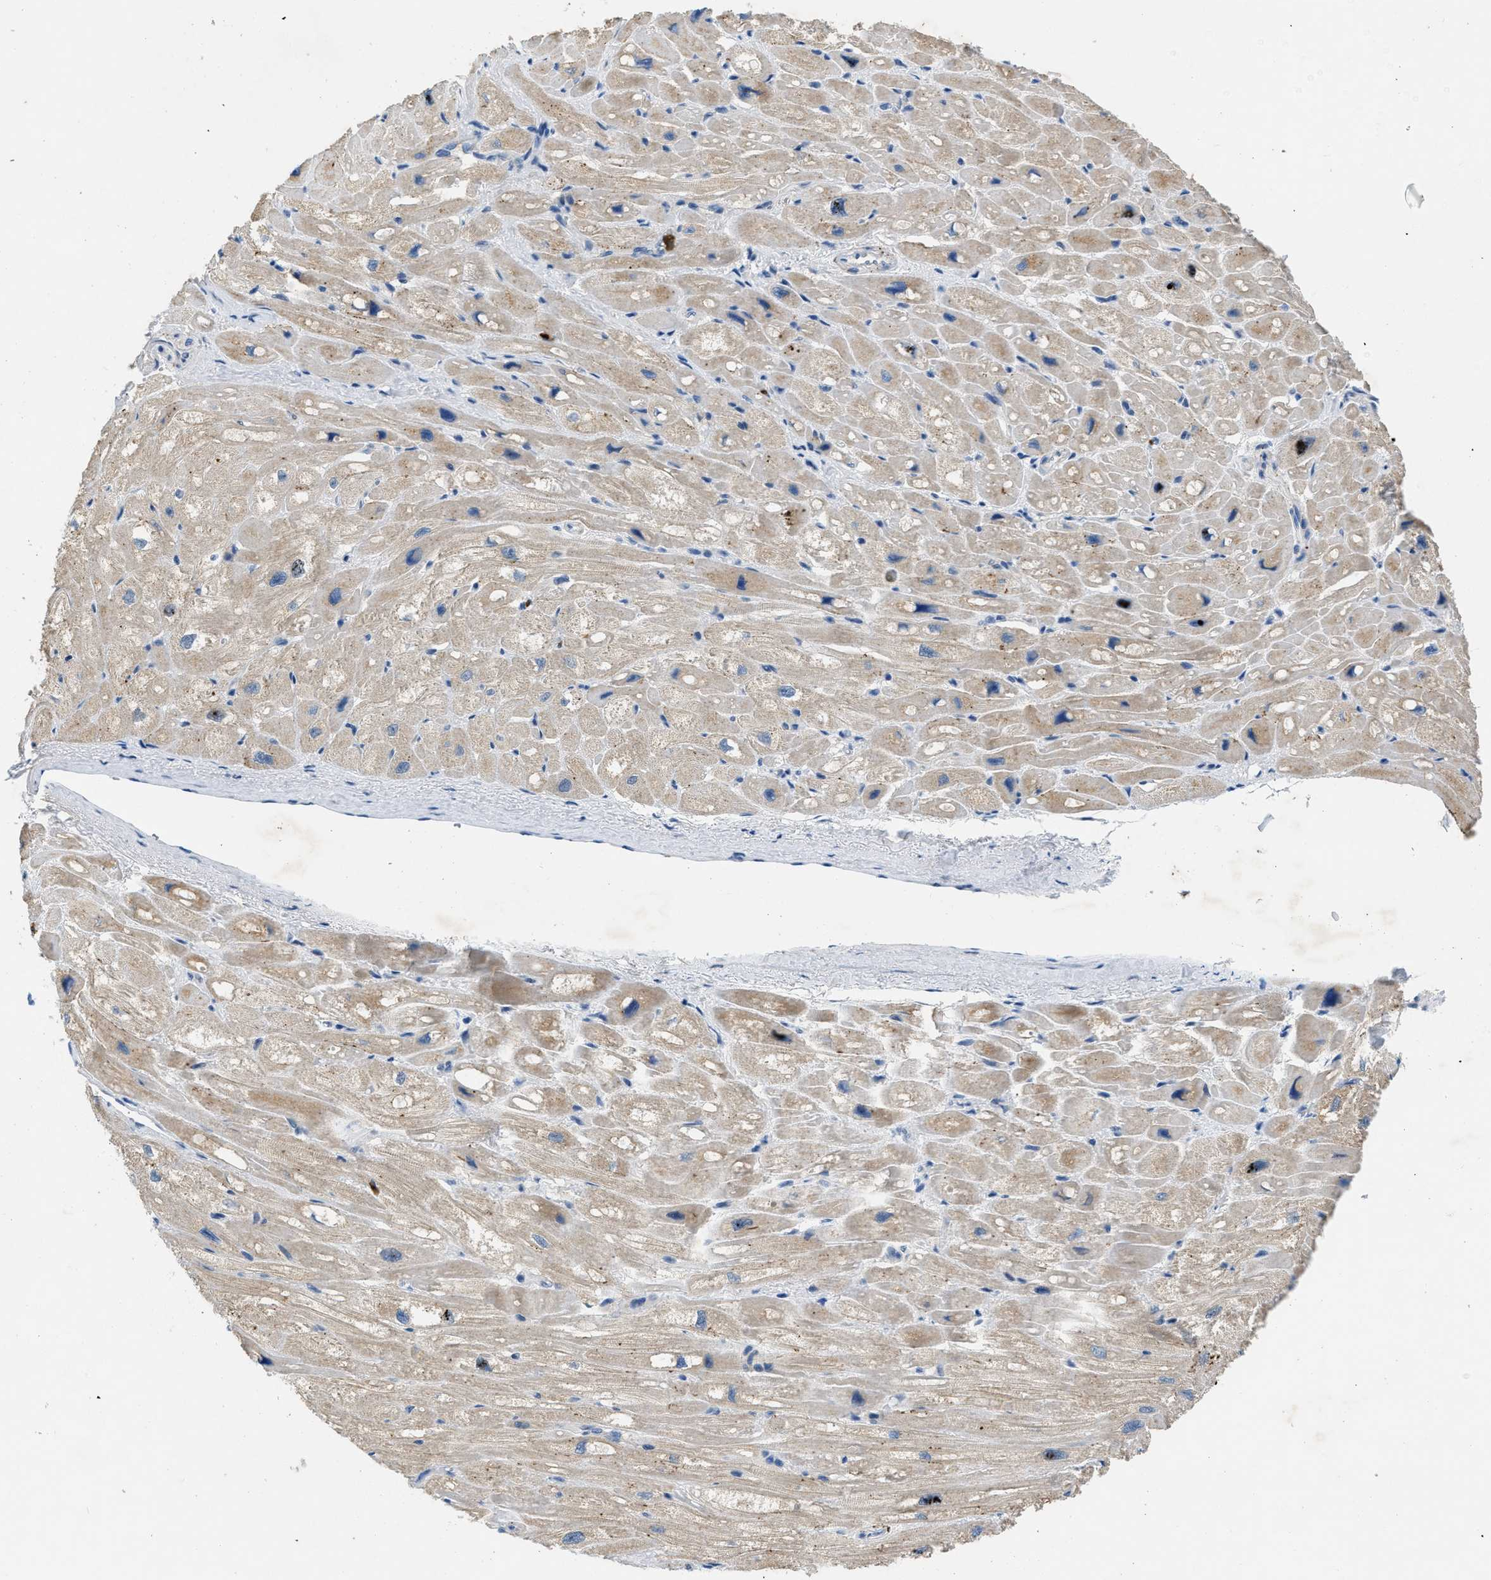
{"staining": {"intensity": "weak", "quantity": ">75%", "location": "cytoplasmic/membranous"}, "tissue": "heart muscle", "cell_type": "Cardiomyocytes", "image_type": "normal", "snomed": [{"axis": "morphology", "description": "Normal tissue, NOS"}, {"axis": "topography", "description": "Heart"}], "caption": "This image demonstrates immunohistochemistry (IHC) staining of normal heart muscle, with low weak cytoplasmic/membranous staining in about >75% of cardiomyocytes.", "gene": "TOMM34", "patient": {"sex": "male", "age": 49}}